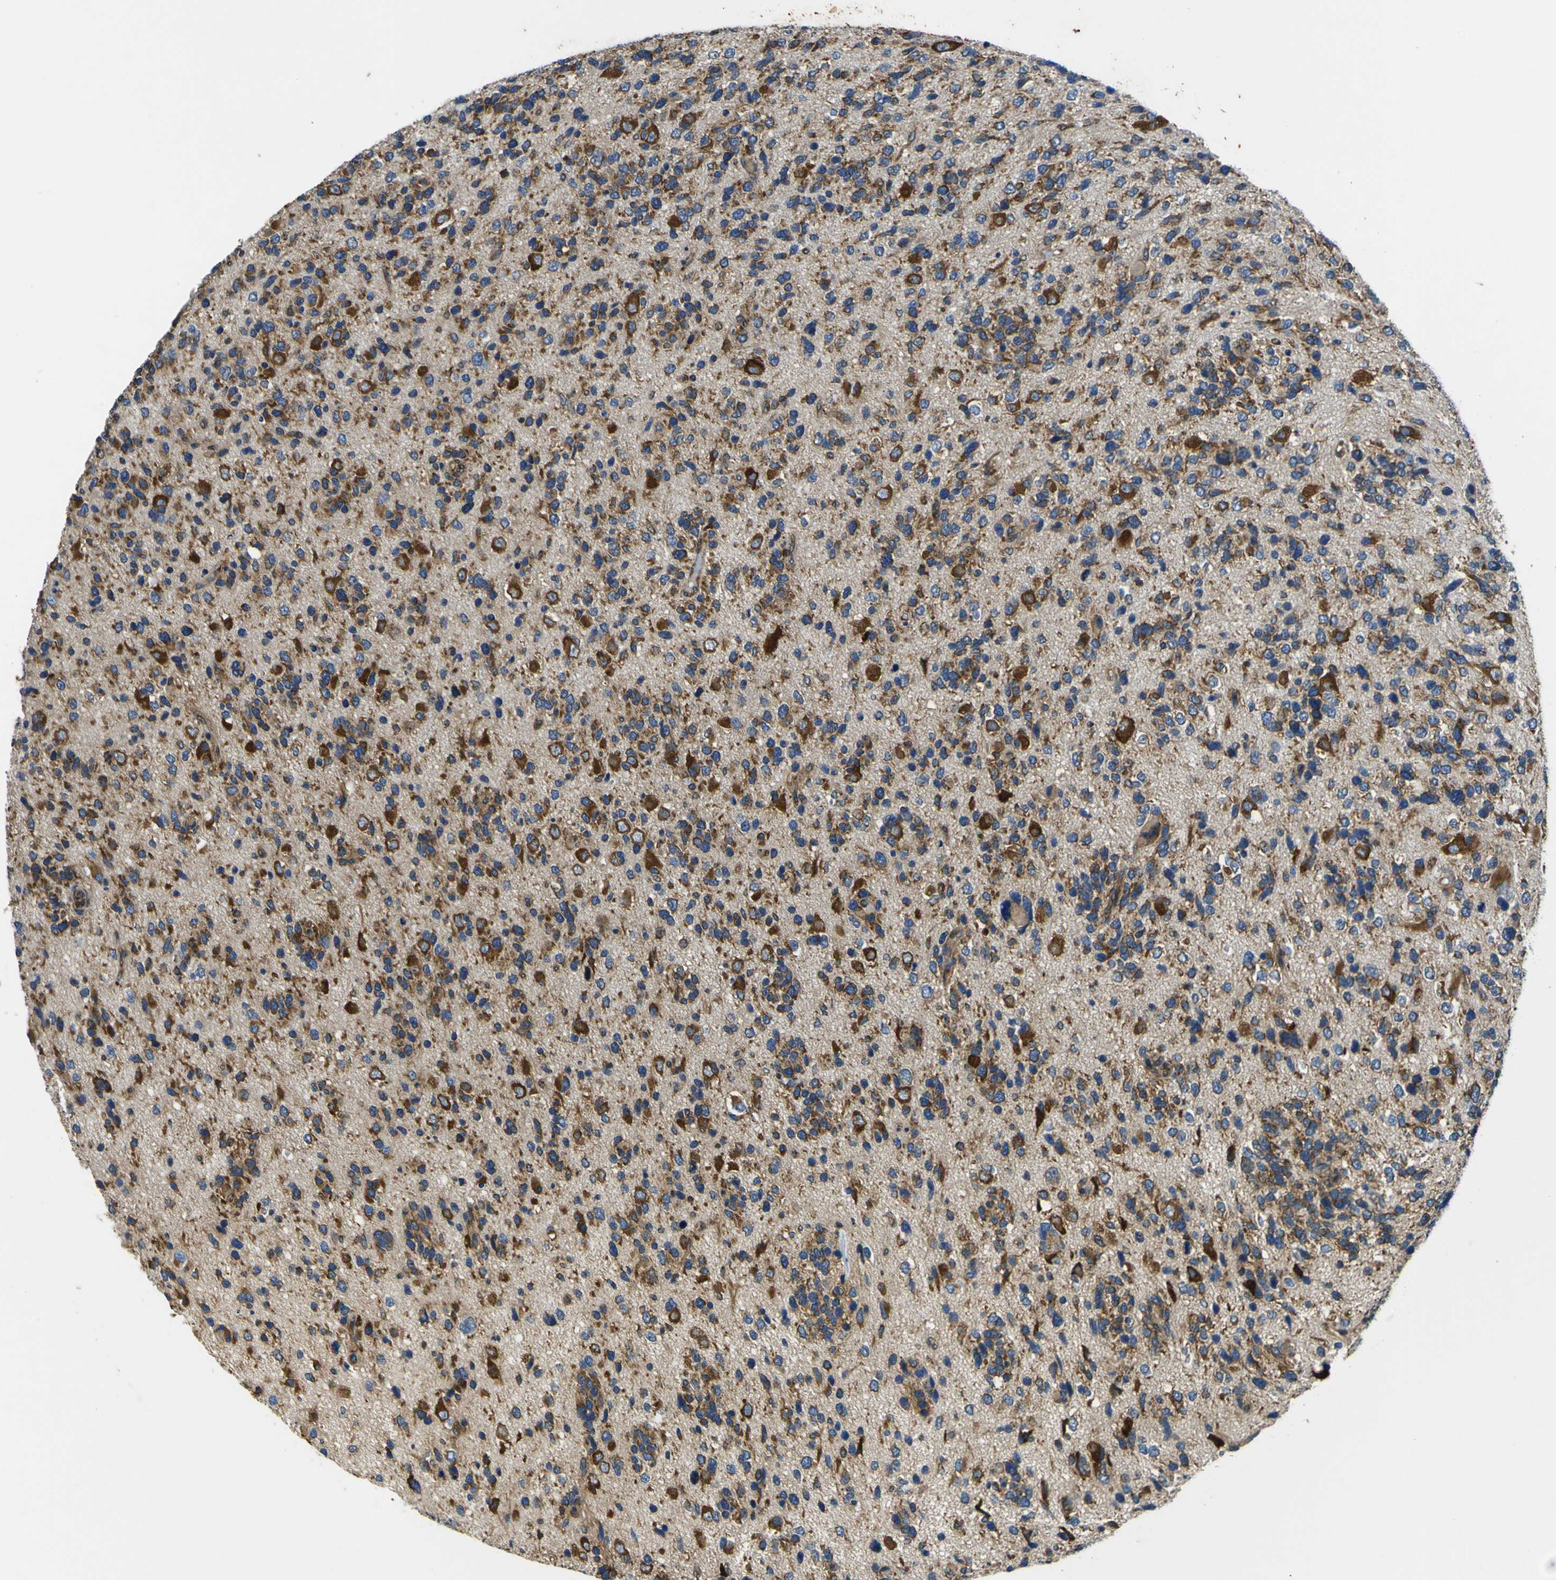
{"staining": {"intensity": "strong", "quantity": ">75%", "location": "cytoplasmic/membranous"}, "tissue": "glioma", "cell_type": "Tumor cells", "image_type": "cancer", "snomed": [{"axis": "morphology", "description": "Glioma, malignant, High grade"}, {"axis": "topography", "description": "Brain"}], "caption": "About >75% of tumor cells in human glioma reveal strong cytoplasmic/membranous protein staining as visualized by brown immunohistochemical staining.", "gene": "RPSA", "patient": {"sex": "female", "age": 58}}